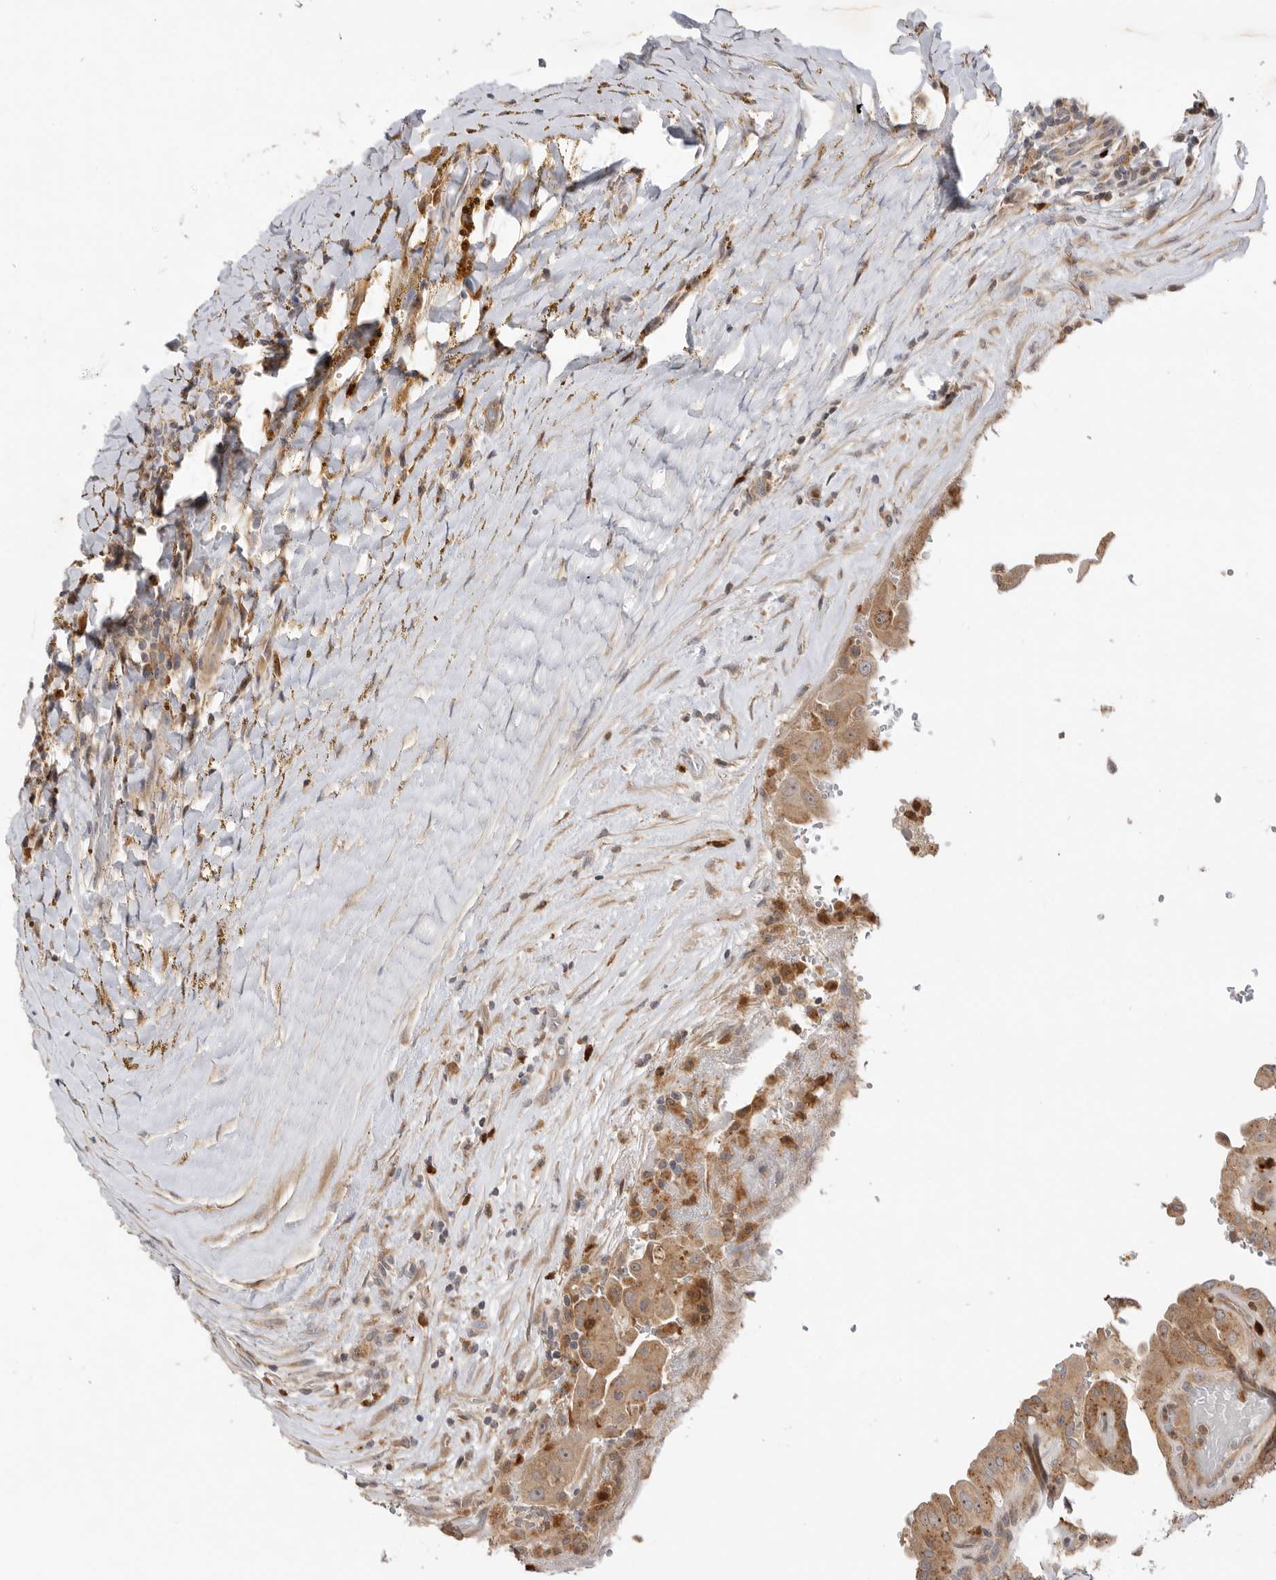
{"staining": {"intensity": "moderate", "quantity": ">75%", "location": "cytoplasmic/membranous"}, "tissue": "thyroid cancer", "cell_type": "Tumor cells", "image_type": "cancer", "snomed": [{"axis": "morphology", "description": "Papillary adenocarcinoma, NOS"}, {"axis": "topography", "description": "Thyroid gland"}], "caption": "Moderate cytoplasmic/membranous protein positivity is appreciated in about >75% of tumor cells in thyroid cancer (papillary adenocarcinoma).", "gene": "GNE", "patient": {"sex": "male", "age": 77}}